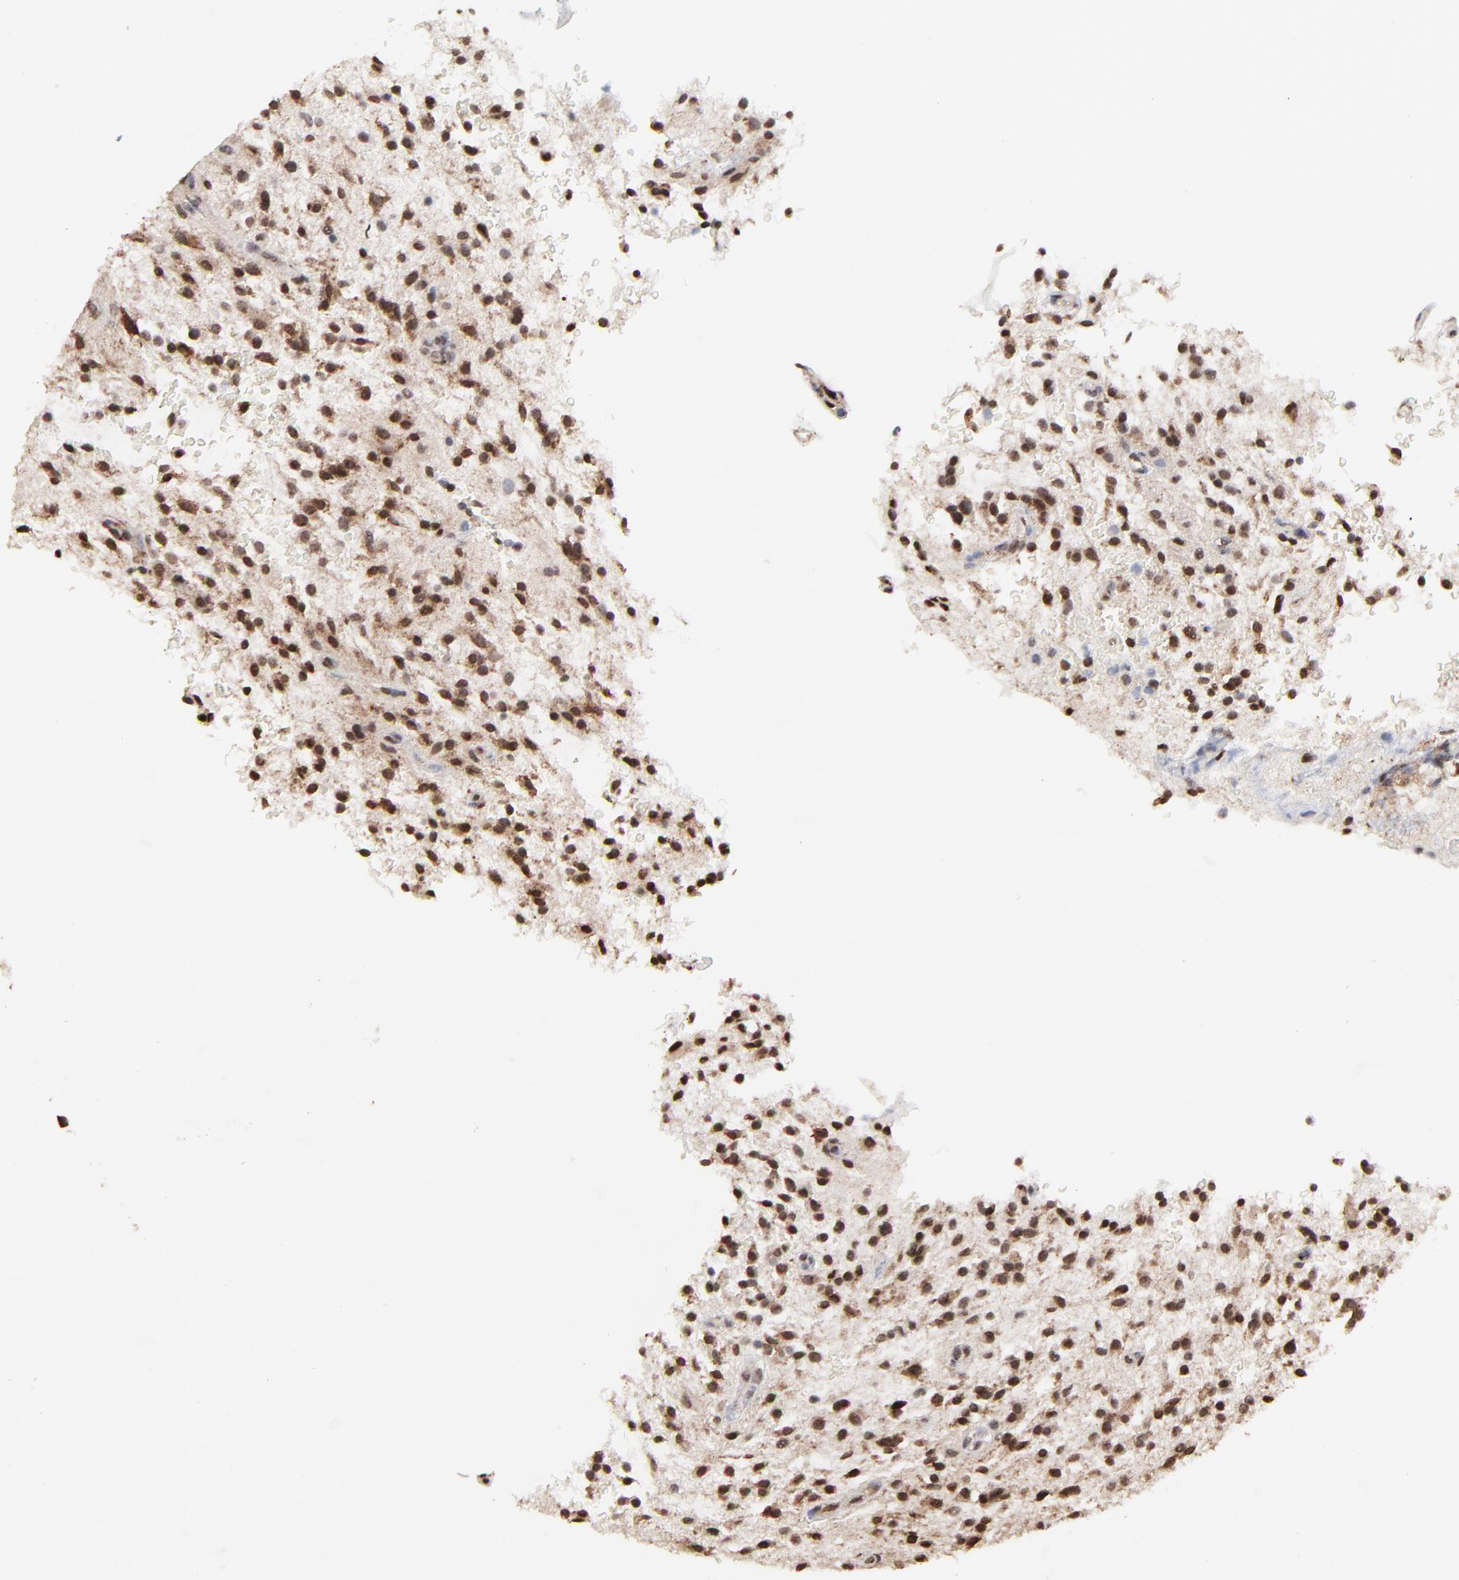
{"staining": {"intensity": "strong", "quantity": ">75%", "location": "nuclear"}, "tissue": "glioma", "cell_type": "Tumor cells", "image_type": "cancer", "snomed": [{"axis": "morphology", "description": "Glioma, malignant, NOS"}, {"axis": "topography", "description": "Cerebellum"}], "caption": "Malignant glioma stained with a protein marker shows strong staining in tumor cells.", "gene": "CHM", "patient": {"sex": "female", "age": 10}}